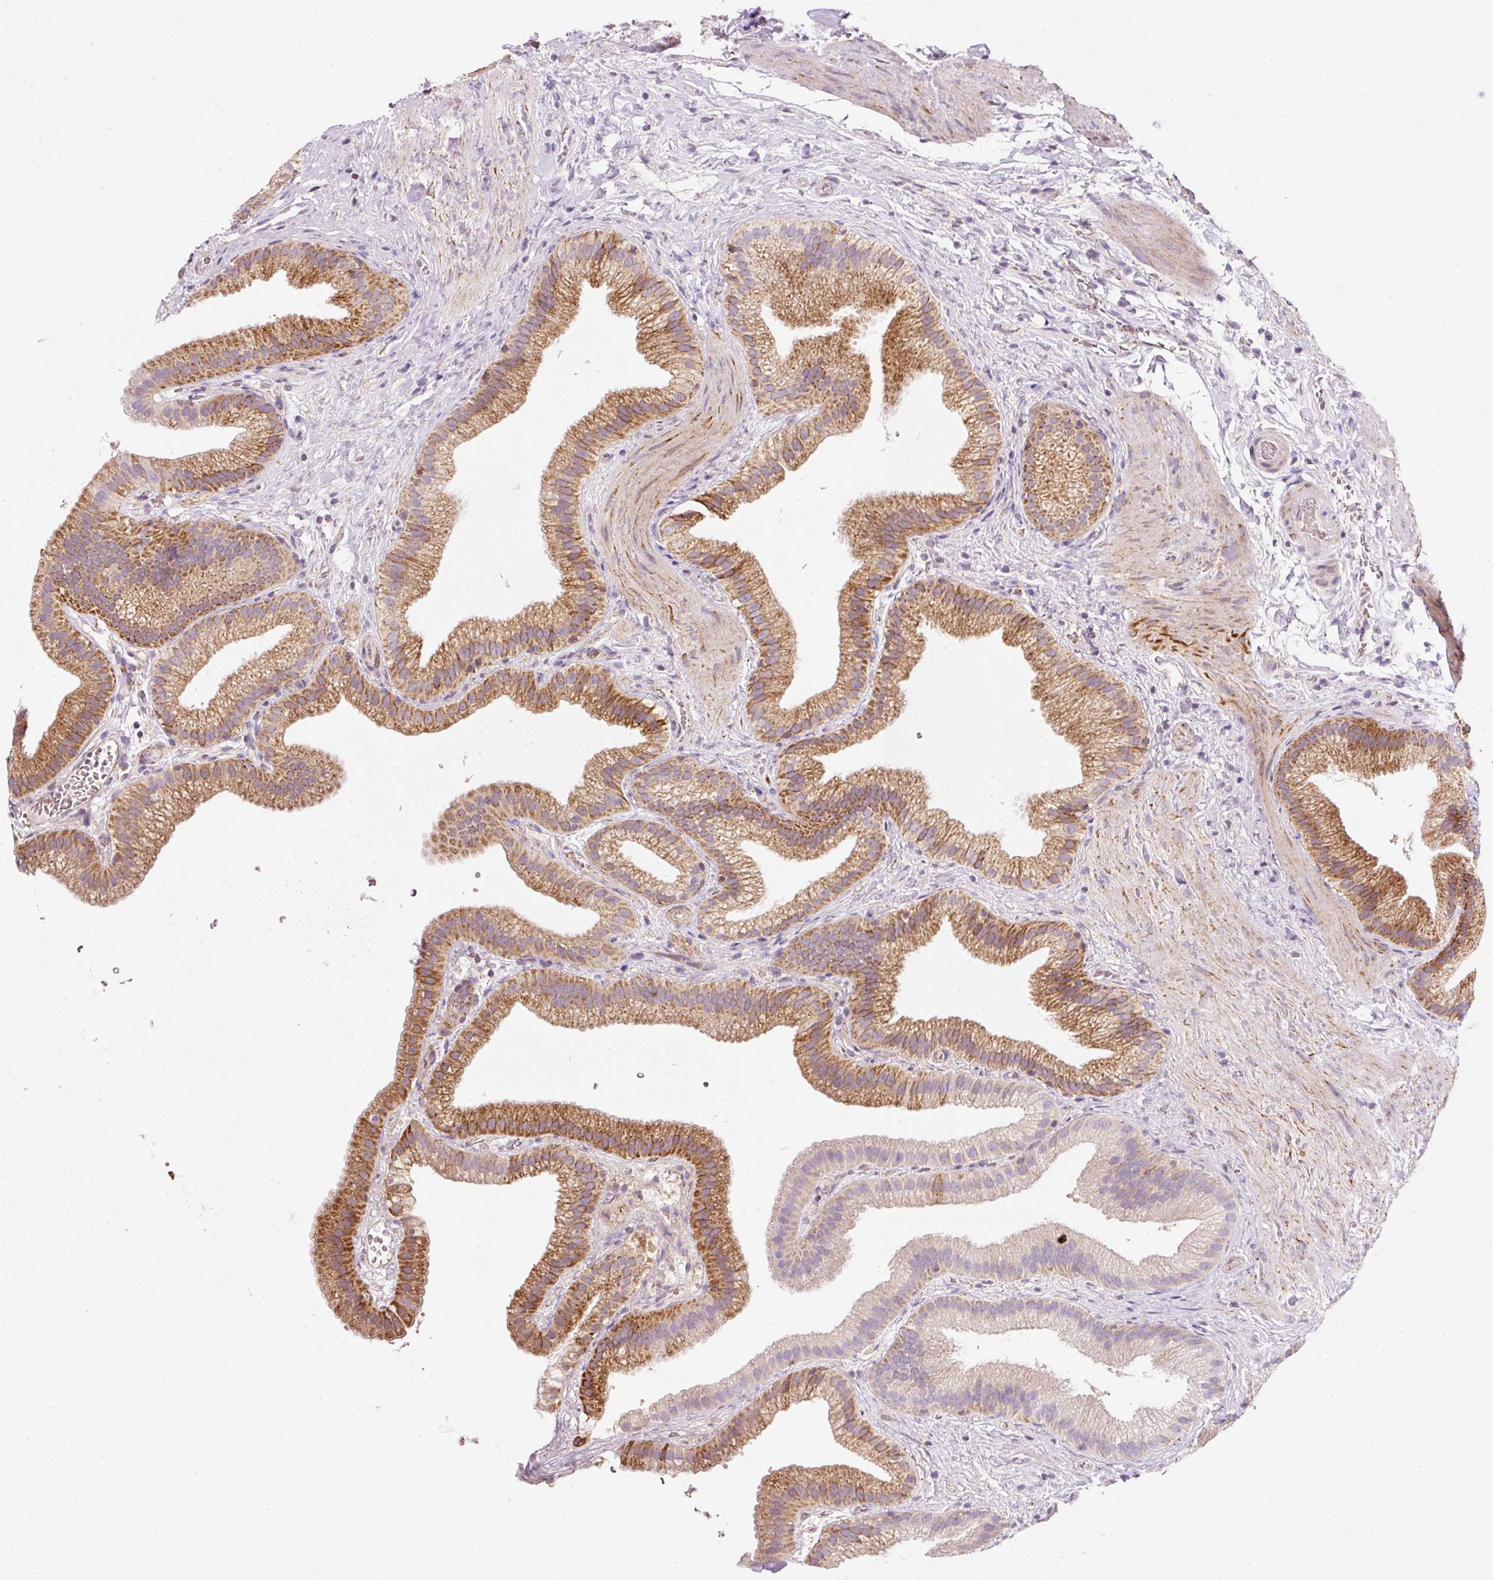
{"staining": {"intensity": "strong", "quantity": ">75%", "location": "cytoplasmic/membranous"}, "tissue": "gallbladder", "cell_type": "Glandular cells", "image_type": "normal", "snomed": [{"axis": "morphology", "description": "Normal tissue, NOS"}, {"axis": "topography", "description": "Gallbladder"}], "caption": "A micrograph showing strong cytoplasmic/membranous expression in about >75% of glandular cells in benign gallbladder, as visualized by brown immunohistochemical staining.", "gene": "NDUFA1", "patient": {"sex": "female", "age": 63}}